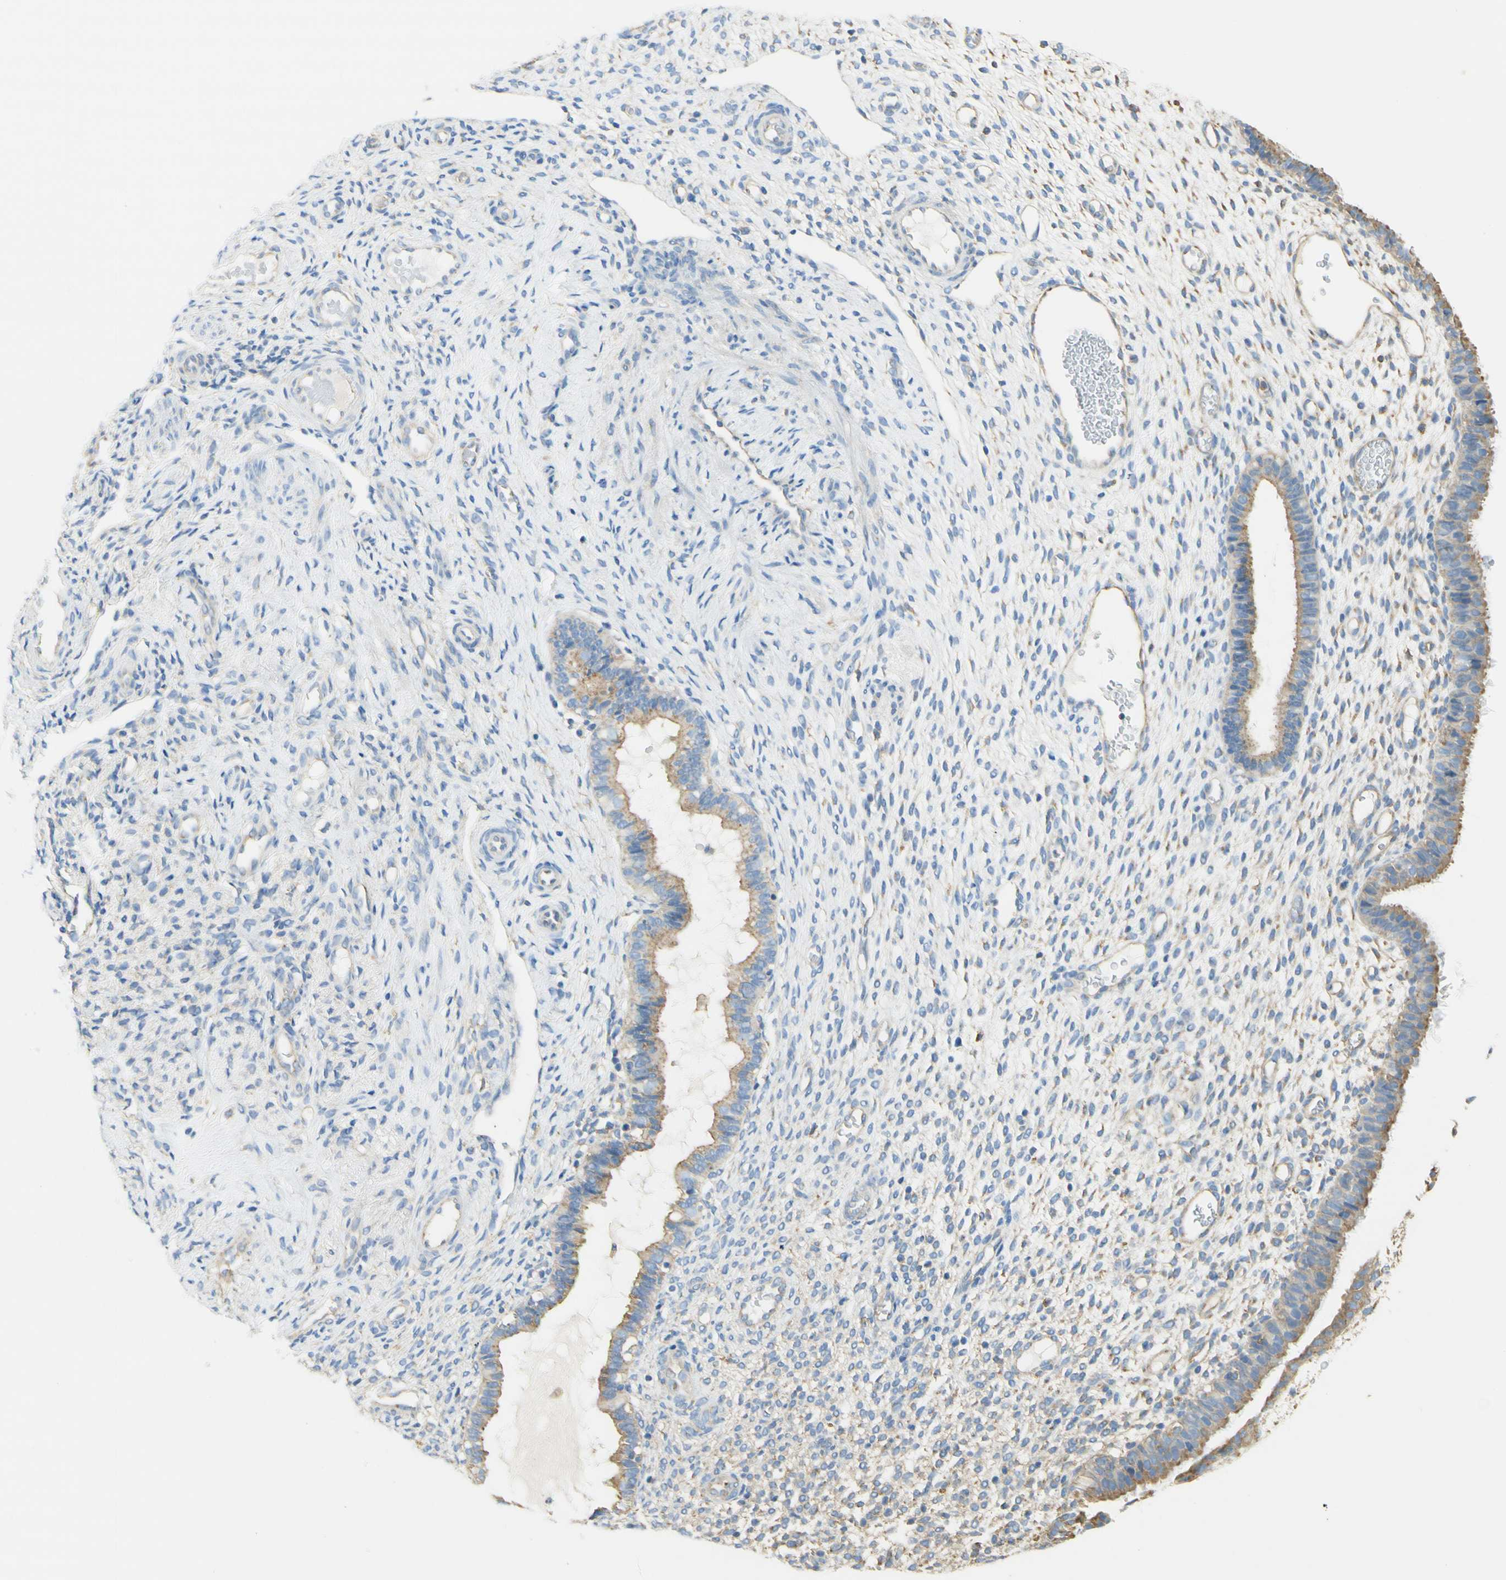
{"staining": {"intensity": "weak", "quantity": ">75%", "location": "cytoplasmic/membranous"}, "tissue": "endometrium", "cell_type": "Cells in endometrial stroma", "image_type": "normal", "snomed": [{"axis": "morphology", "description": "Normal tissue, NOS"}, {"axis": "topography", "description": "Endometrium"}], "caption": "Endometrium stained with a brown dye displays weak cytoplasmic/membranous positive positivity in approximately >75% of cells in endometrial stroma.", "gene": "CLTC", "patient": {"sex": "female", "age": 61}}